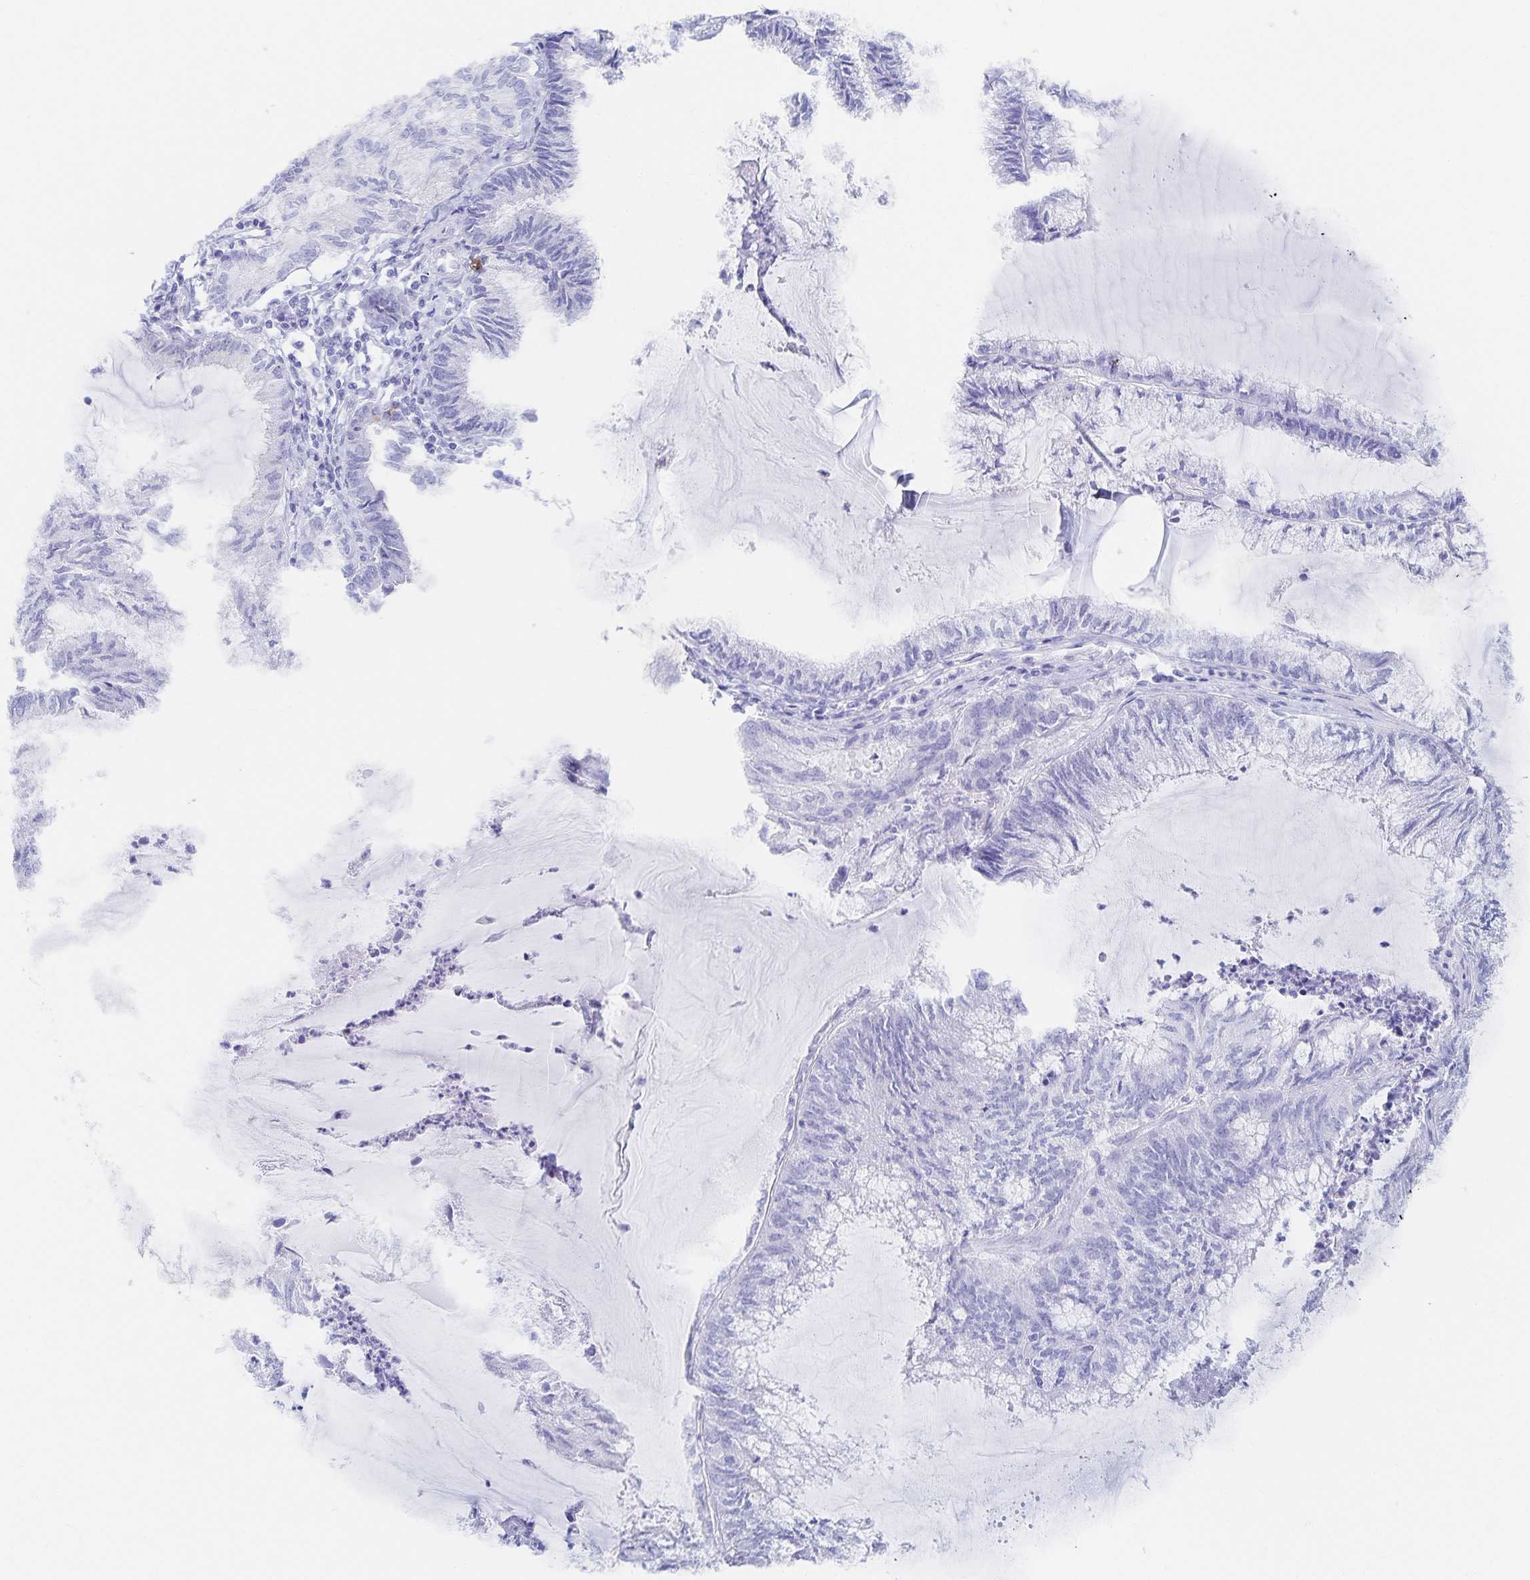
{"staining": {"intensity": "negative", "quantity": "none", "location": "none"}, "tissue": "endometrial cancer", "cell_type": "Tumor cells", "image_type": "cancer", "snomed": [{"axis": "morphology", "description": "Carcinoma, NOS"}, {"axis": "topography", "description": "Endometrium"}], "caption": "Endometrial cancer (carcinoma) was stained to show a protein in brown. There is no significant expression in tumor cells.", "gene": "SNTN", "patient": {"sex": "female", "age": 62}}